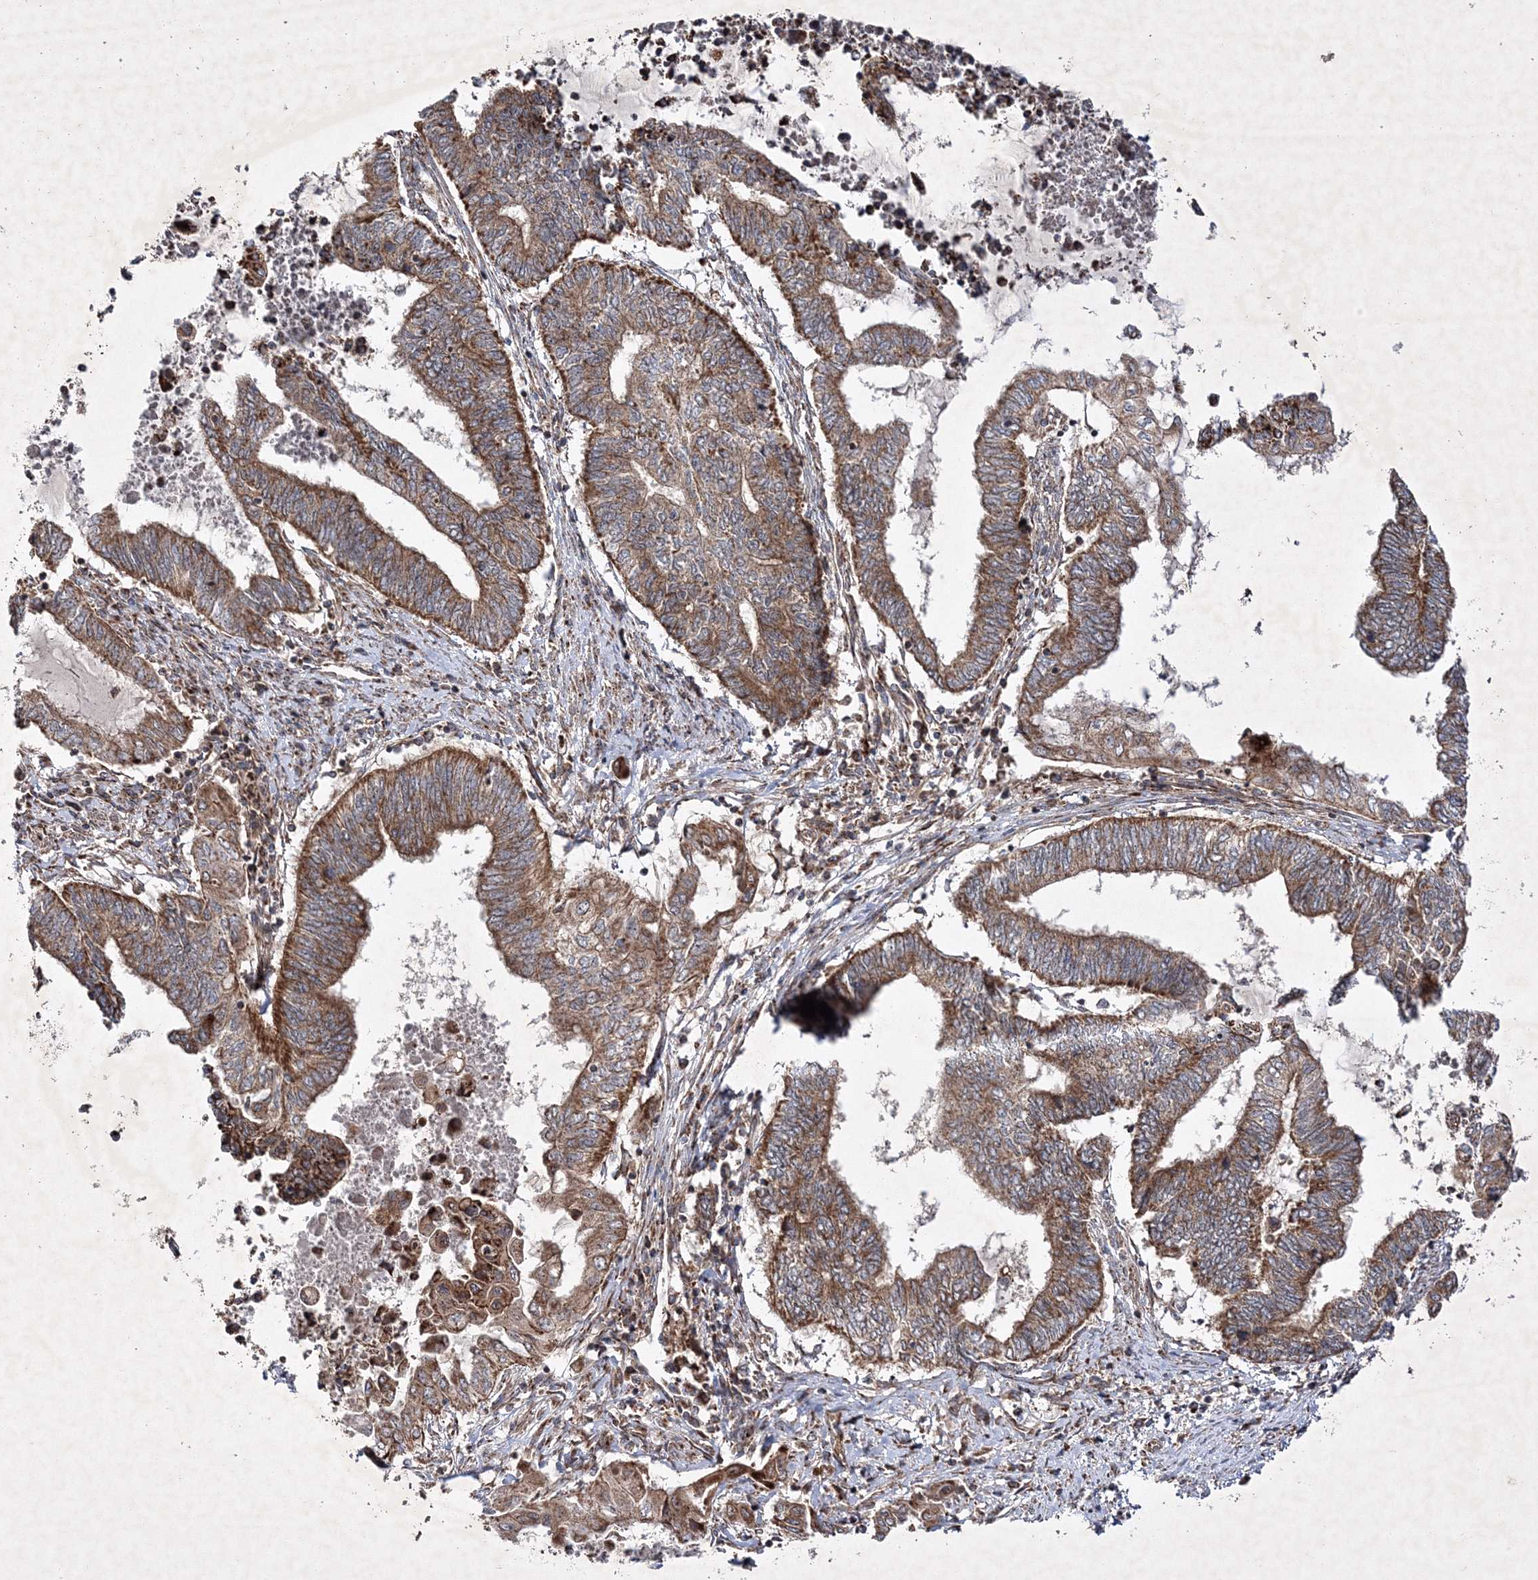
{"staining": {"intensity": "moderate", "quantity": ">75%", "location": "cytoplasmic/membranous"}, "tissue": "endometrial cancer", "cell_type": "Tumor cells", "image_type": "cancer", "snomed": [{"axis": "morphology", "description": "Adenocarcinoma, NOS"}, {"axis": "topography", "description": "Uterus"}, {"axis": "topography", "description": "Endometrium"}], "caption": "Tumor cells demonstrate medium levels of moderate cytoplasmic/membranous positivity in approximately >75% of cells in endometrial adenocarcinoma.", "gene": "SCRN3", "patient": {"sex": "female", "age": 70}}